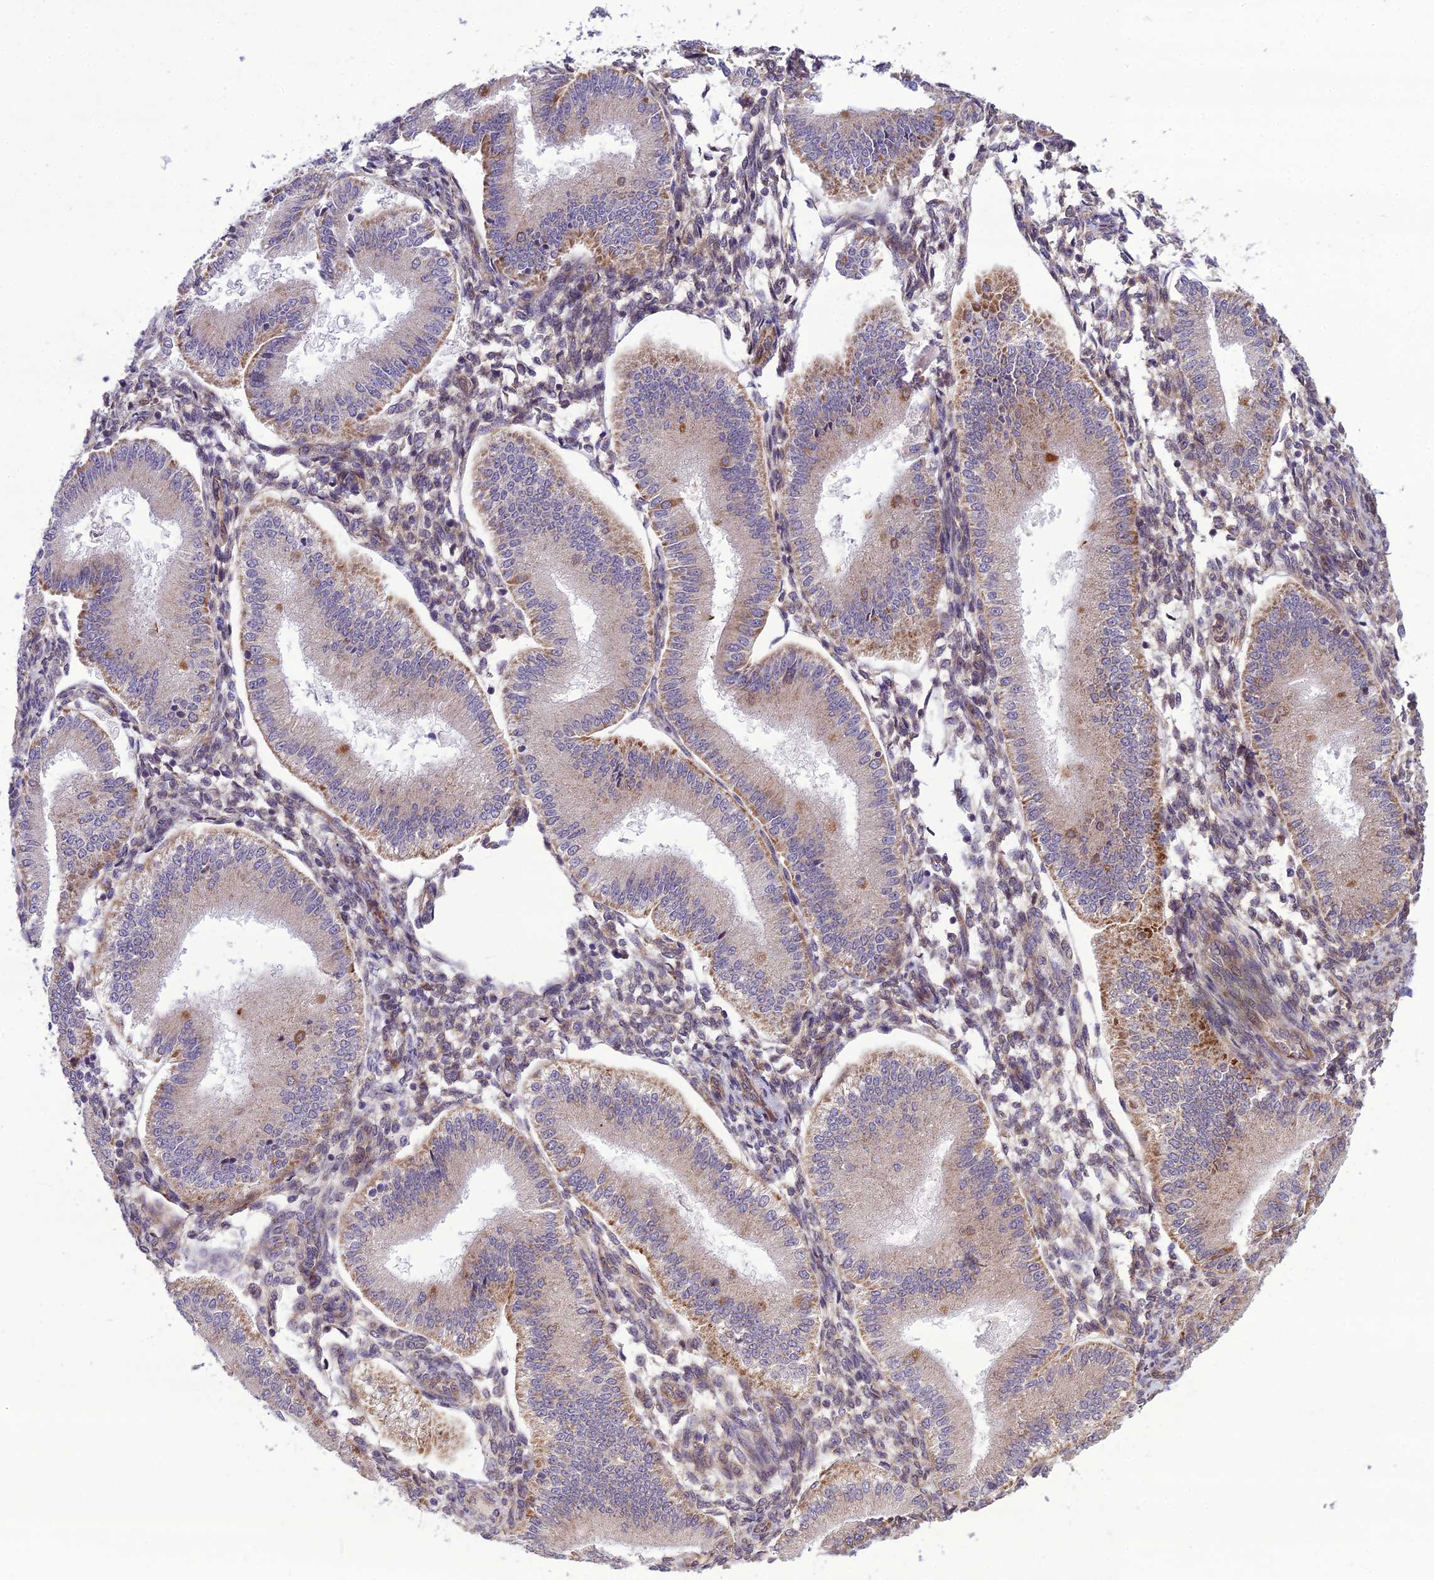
{"staining": {"intensity": "weak", "quantity": "25%-75%", "location": "cytoplasmic/membranous"}, "tissue": "endometrium", "cell_type": "Cells in endometrial stroma", "image_type": "normal", "snomed": [{"axis": "morphology", "description": "Normal tissue, NOS"}, {"axis": "topography", "description": "Endometrium"}], "caption": "Weak cytoplasmic/membranous expression for a protein is appreciated in about 25%-75% of cells in endometrial stroma of benign endometrium using IHC.", "gene": "NODAL", "patient": {"sex": "female", "age": 39}}